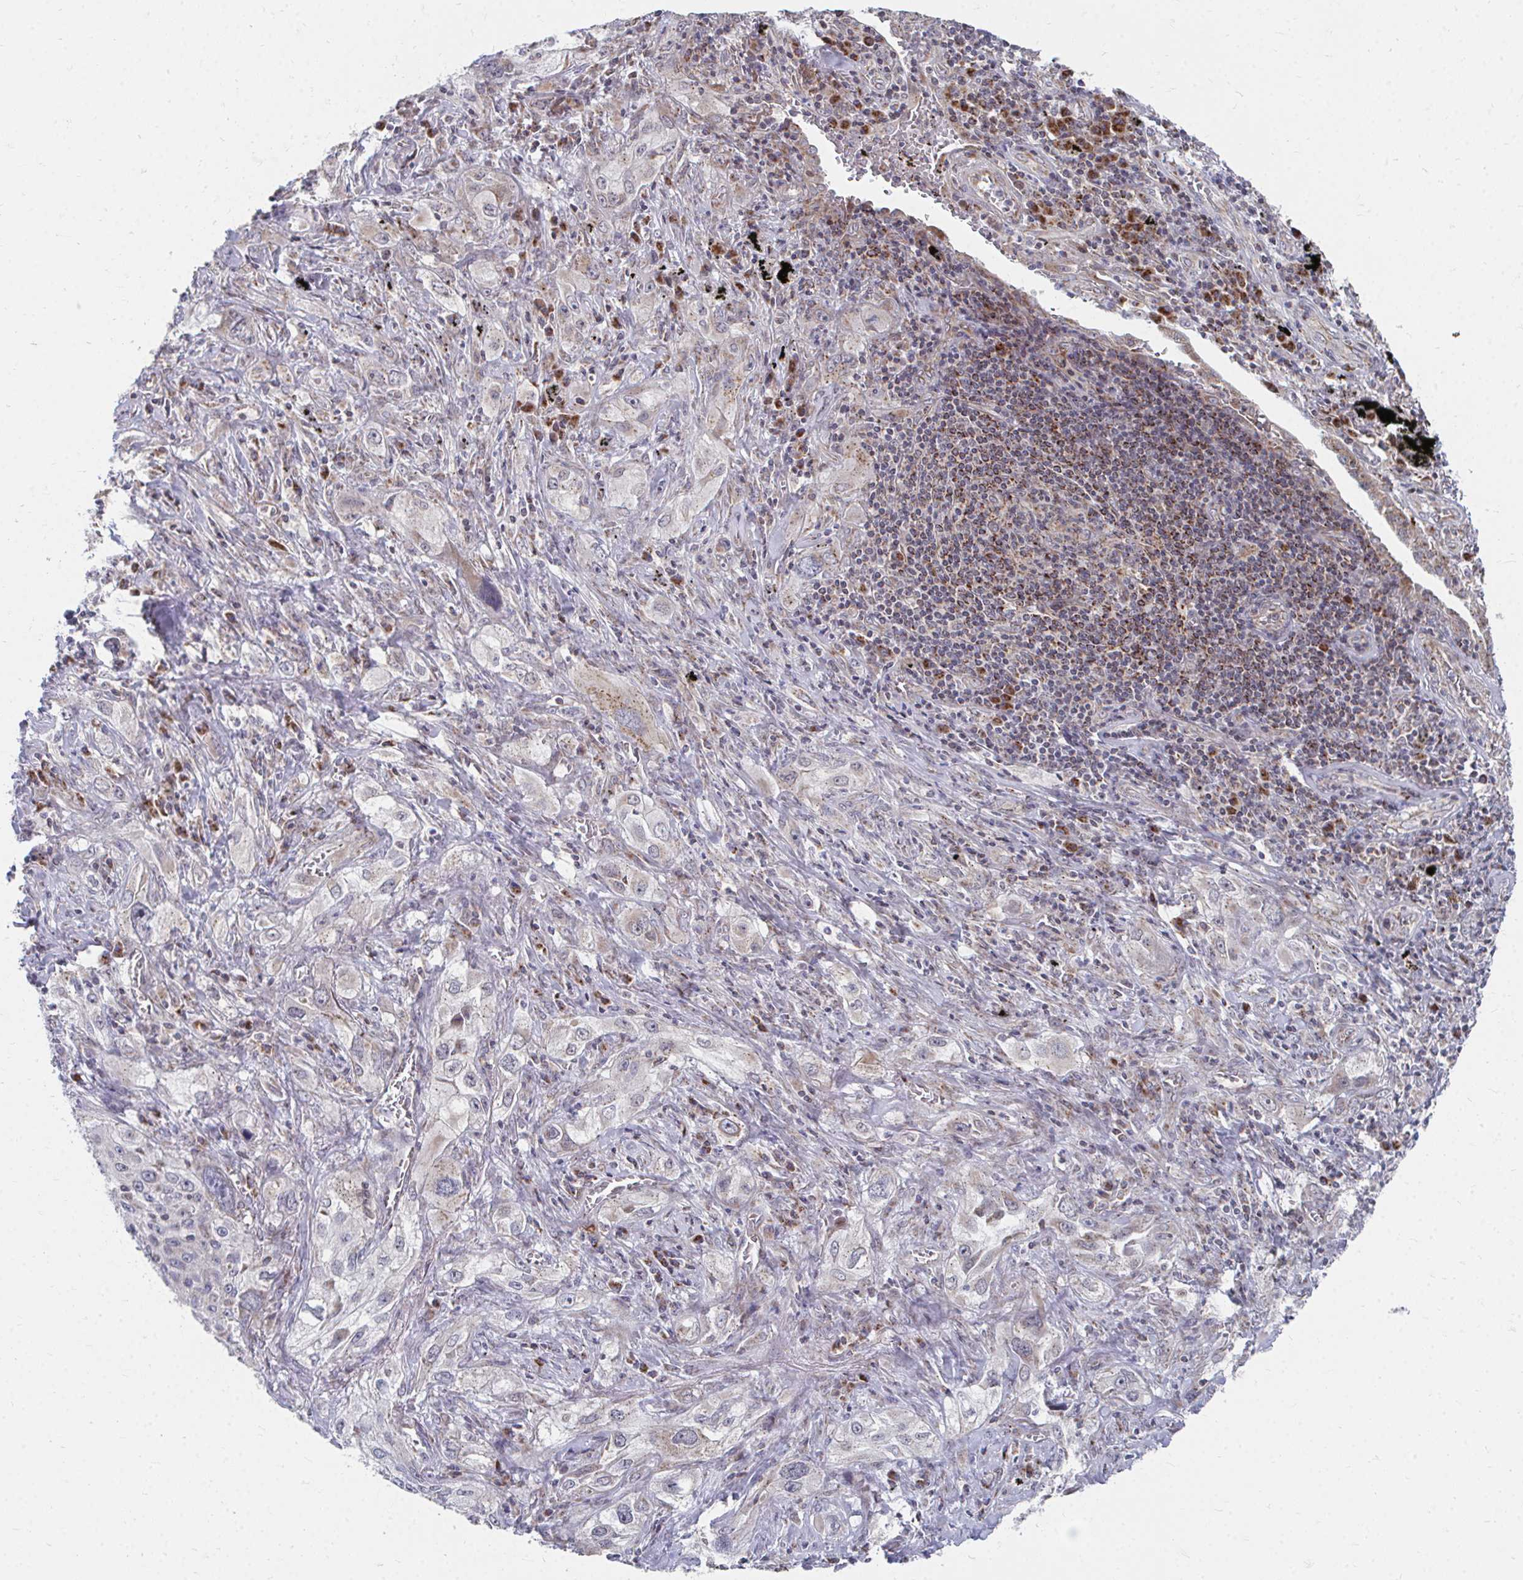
{"staining": {"intensity": "weak", "quantity": "<25%", "location": "cytoplasmic/membranous"}, "tissue": "lung cancer", "cell_type": "Tumor cells", "image_type": "cancer", "snomed": [{"axis": "morphology", "description": "Squamous cell carcinoma, NOS"}, {"axis": "topography", "description": "Lung"}], "caption": "Tumor cells are negative for brown protein staining in lung squamous cell carcinoma.", "gene": "PEX3", "patient": {"sex": "female", "age": 69}}